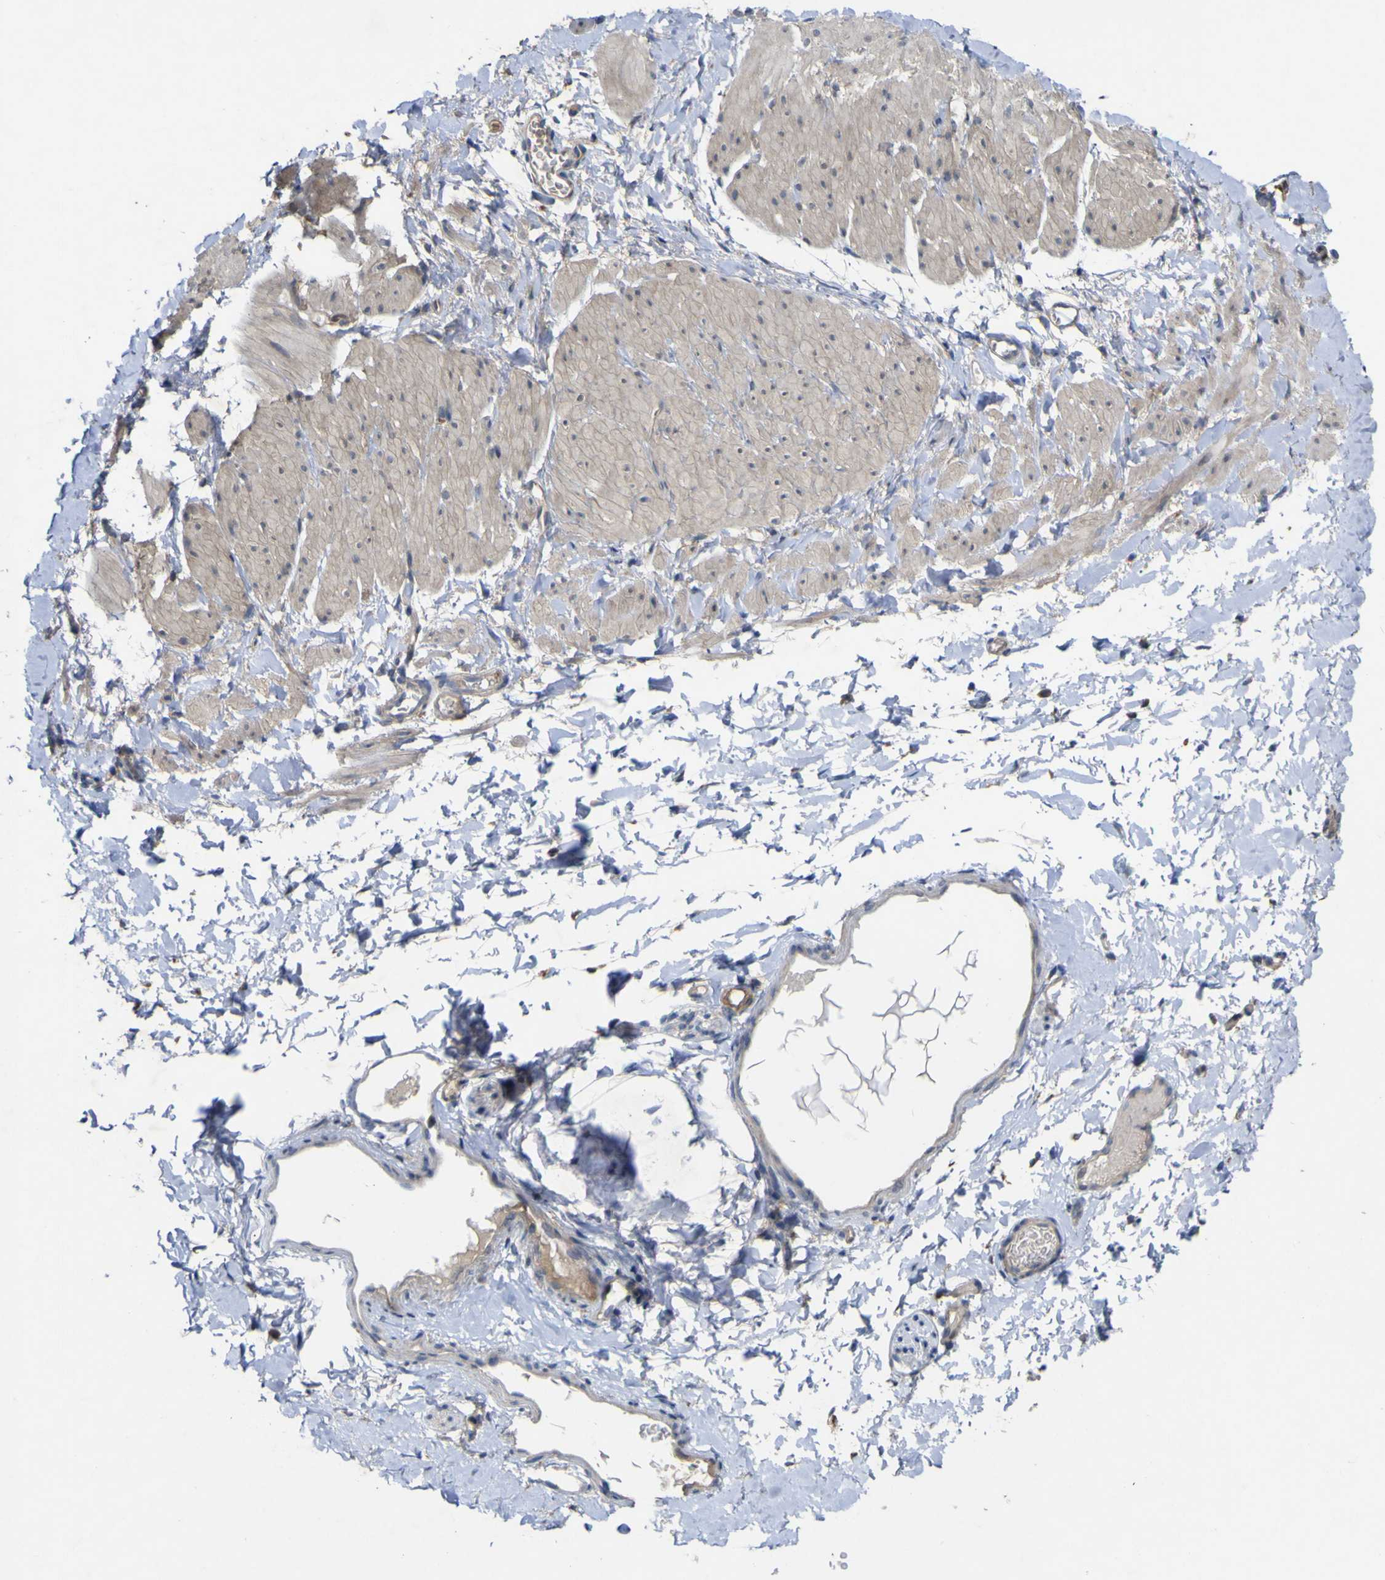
{"staining": {"intensity": "weak", "quantity": ">75%", "location": "cytoplasmic/membranous"}, "tissue": "smooth muscle", "cell_type": "Smooth muscle cells", "image_type": "normal", "snomed": [{"axis": "morphology", "description": "Normal tissue, NOS"}, {"axis": "topography", "description": "Smooth muscle"}], "caption": "The histopathology image shows a brown stain indicating the presence of a protein in the cytoplasmic/membranous of smooth muscle cells in smooth muscle. (DAB IHC, brown staining for protein, blue staining for nuclei).", "gene": "IRAK2", "patient": {"sex": "male", "age": 16}}